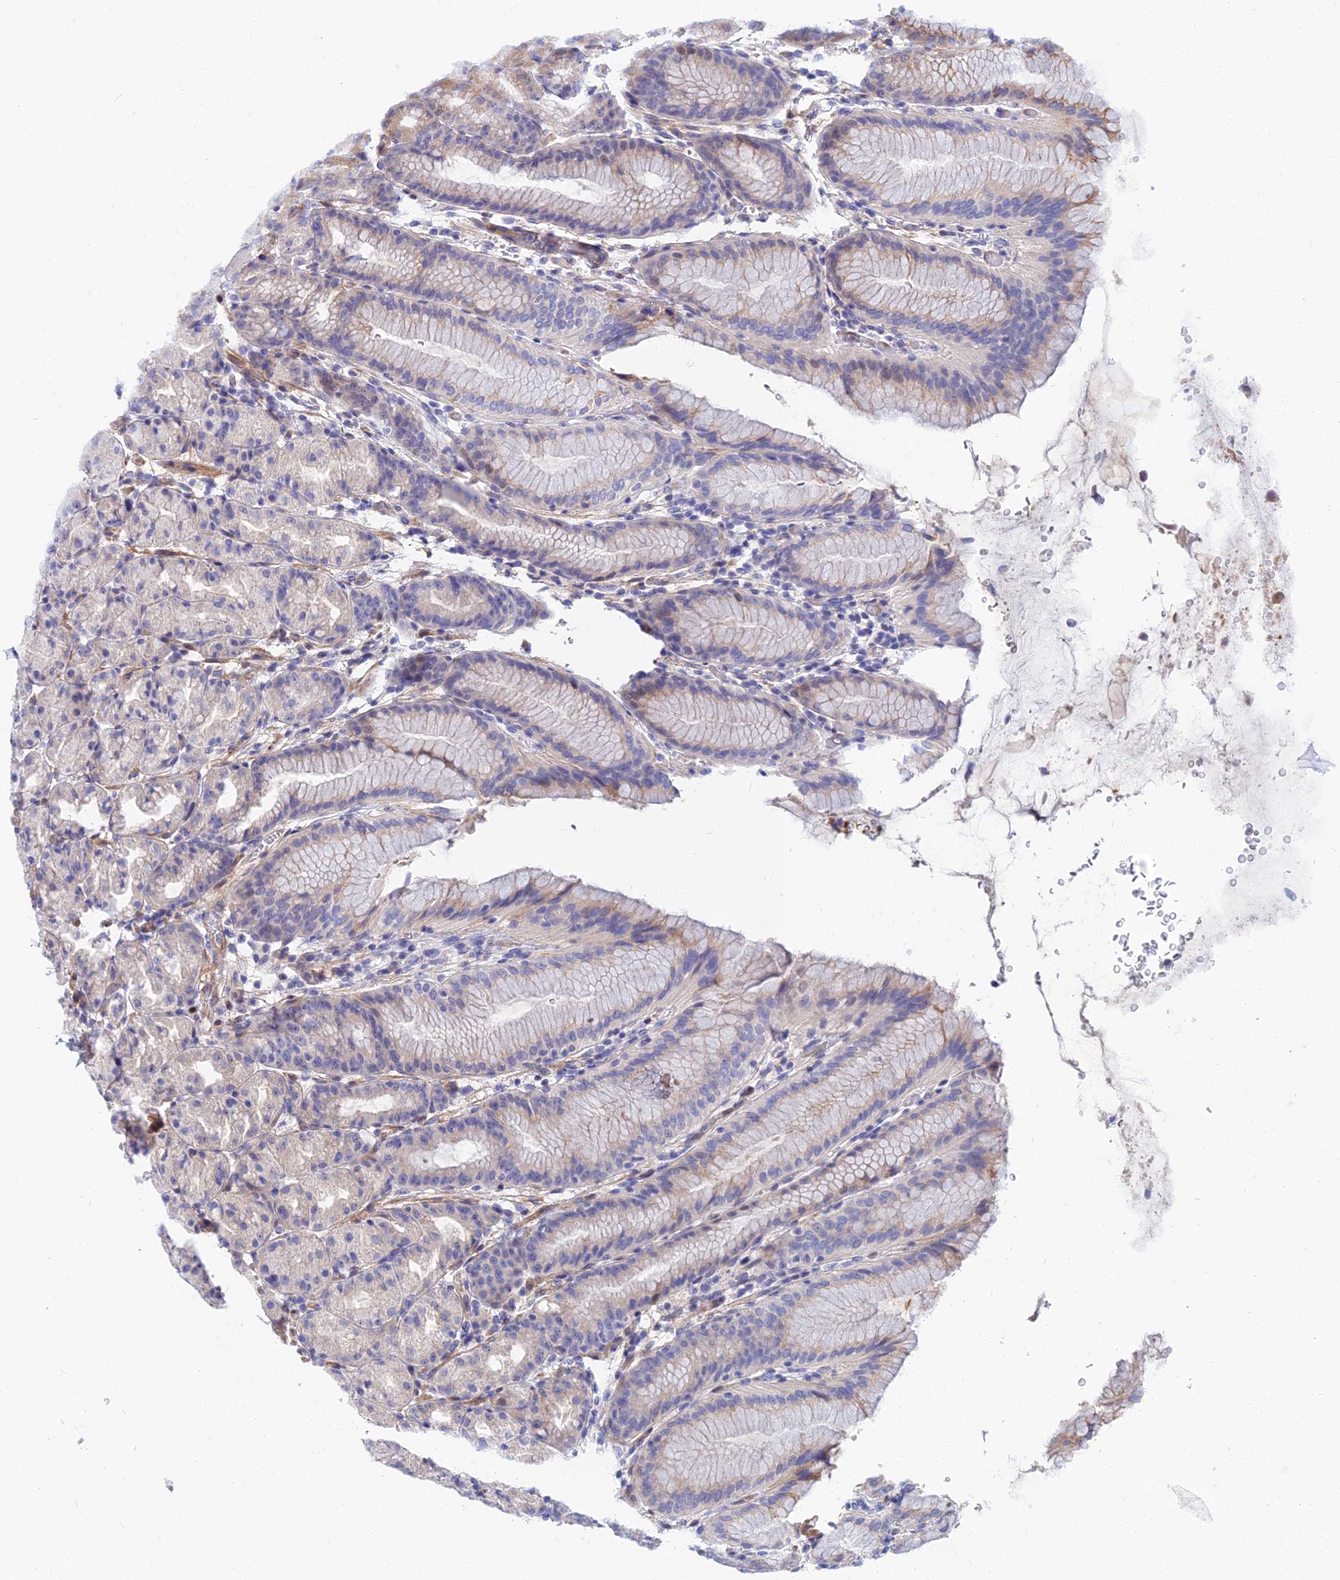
{"staining": {"intensity": "strong", "quantity": "<25%", "location": "cytoplasmic/membranous,nuclear"}, "tissue": "stomach", "cell_type": "Glandular cells", "image_type": "normal", "snomed": [{"axis": "morphology", "description": "Normal tissue, NOS"}, {"axis": "topography", "description": "Stomach, upper"}], "caption": "IHC of benign human stomach demonstrates medium levels of strong cytoplasmic/membranous,nuclear staining in approximately <25% of glandular cells.", "gene": "TRIM43B", "patient": {"sex": "male", "age": 48}}